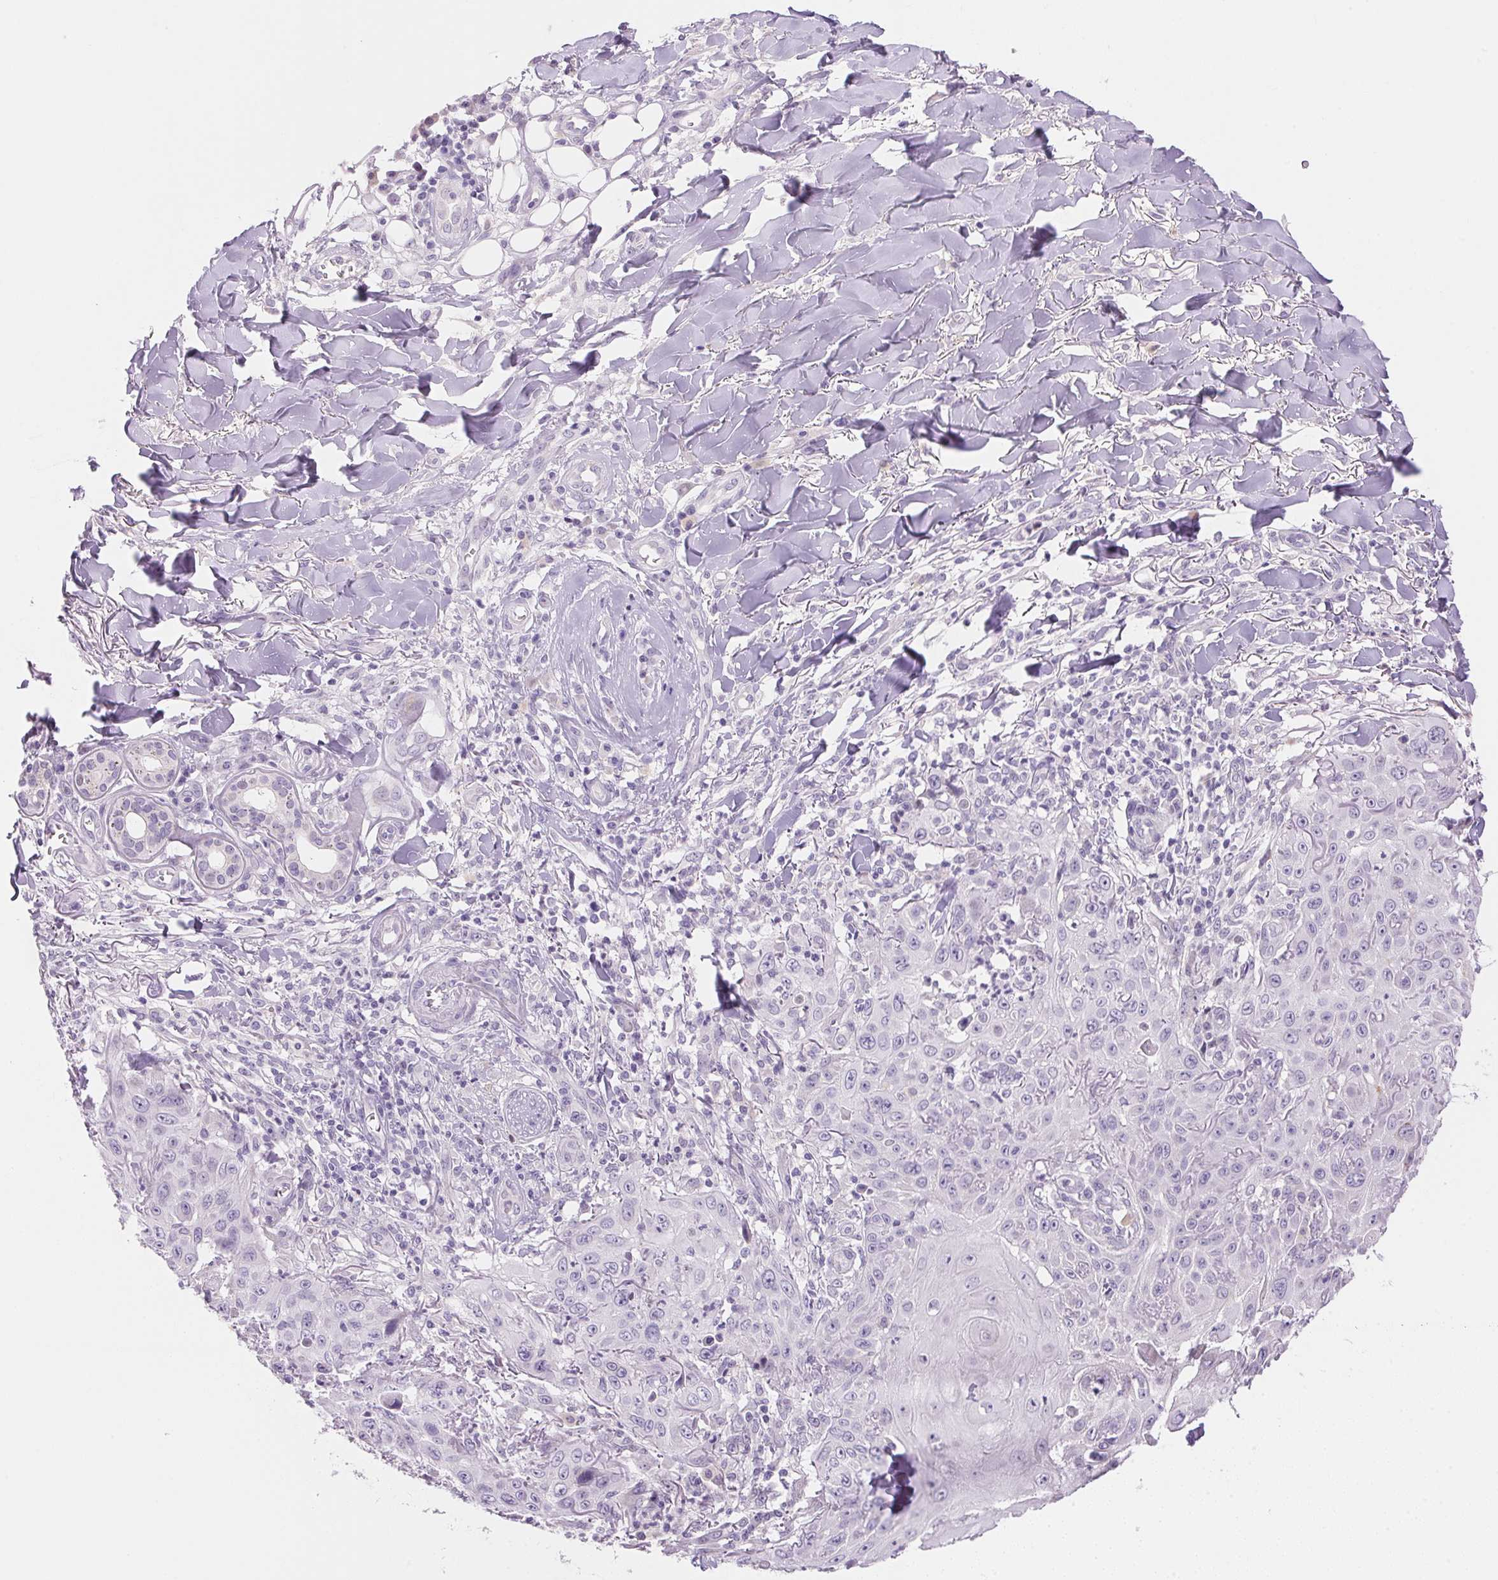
{"staining": {"intensity": "negative", "quantity": "none", "location": "none"}, "tissue": "skin cancer", "cell_type": "Tumor cells", "image_type": "cancer", "snomed": [{"axis": "morphology", "description": "Squamous cell carcinoma, NOS"}, {"axis": "topography", "description": "Skin"}], "caption": "Immunohistochemistry photomicrograph of neoplastic tissue: skin squamous cell carcinoma stained with DAB reveals no significant protein positivity in tumor cells.", "gene": "TEKT1", "patient": {"sex": "male", "age": 75}}